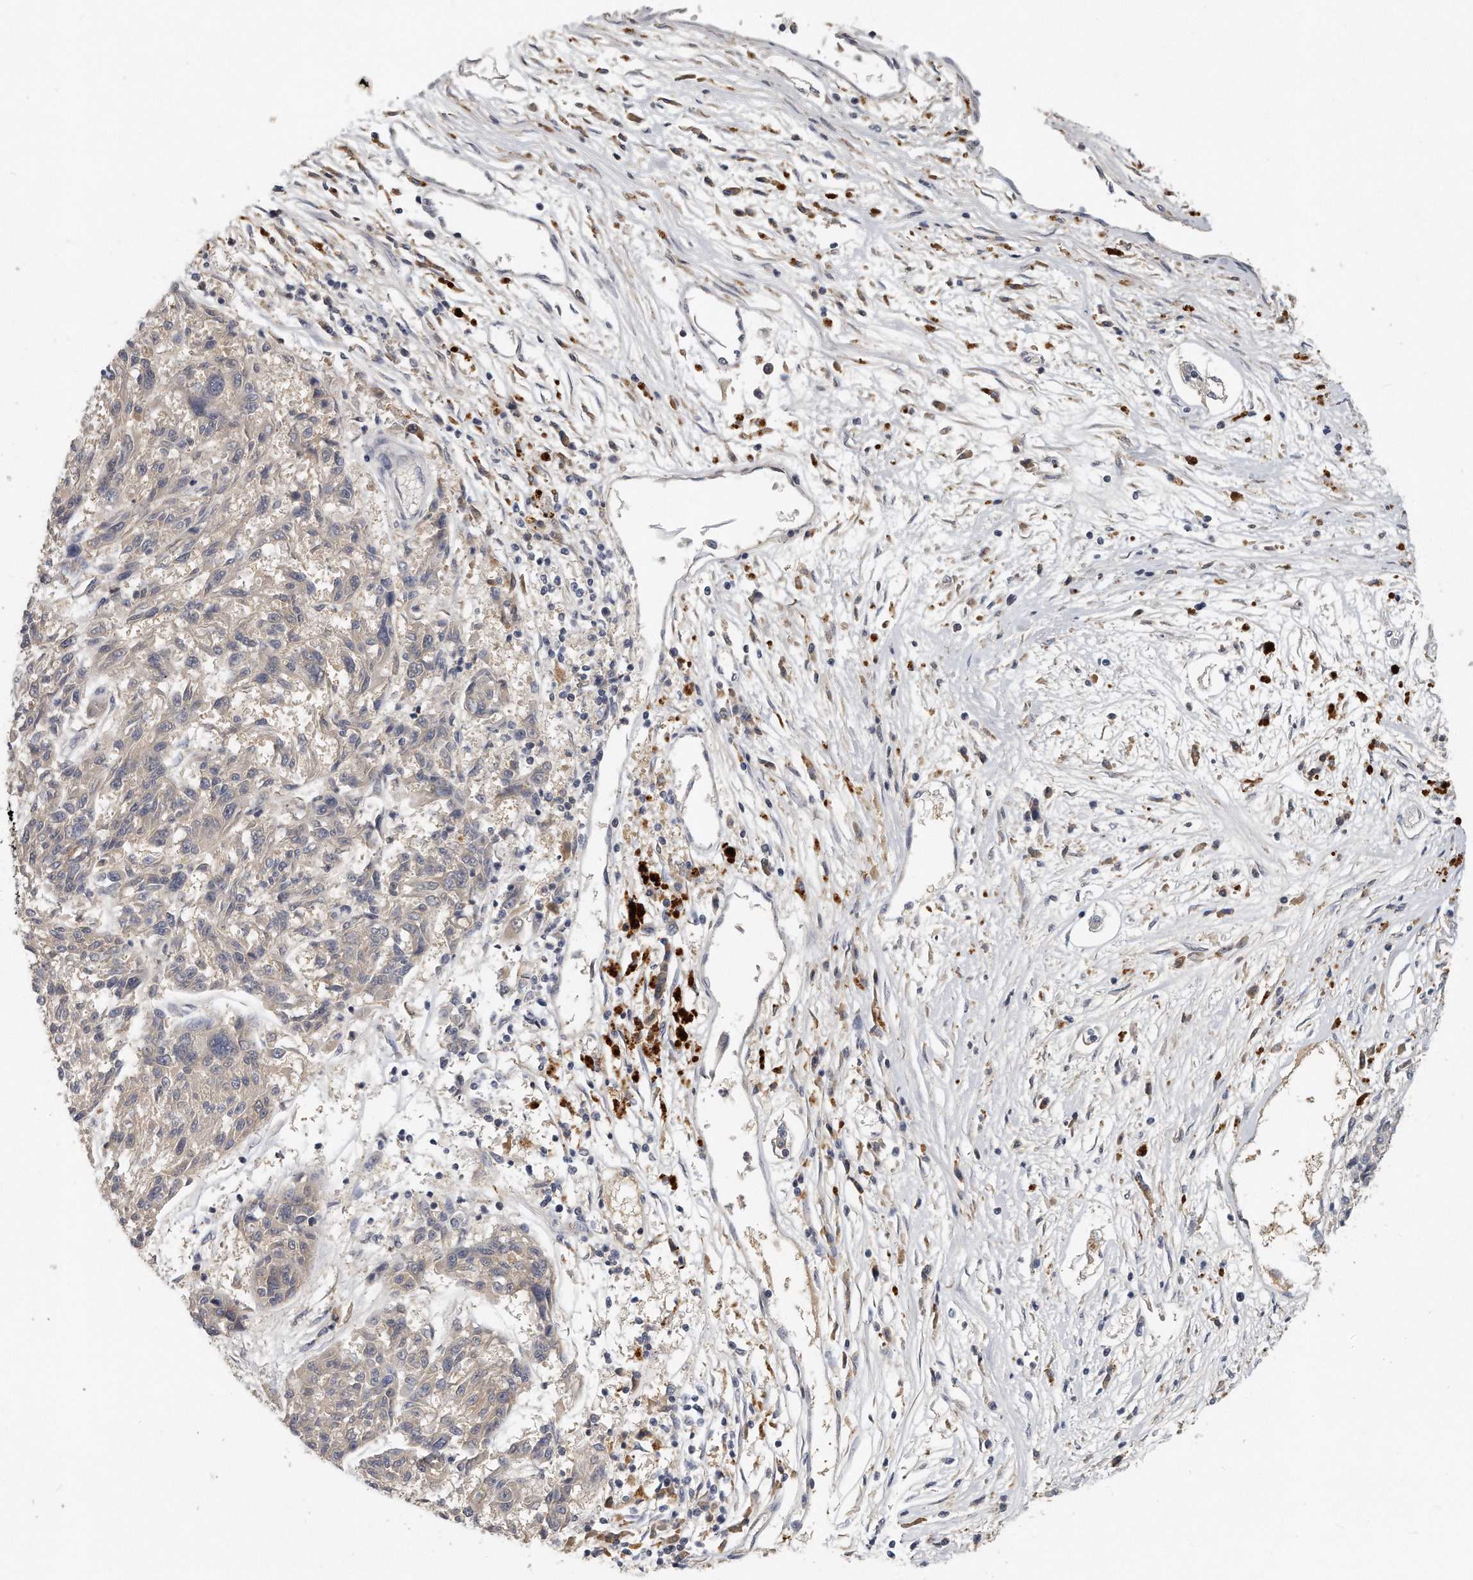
{"staining": {"intensity": "negative", "quantity": "none", "location": "none"}, "tissue": "melanoma", "cell_type": "Tumor cells", "image_type": "cancer", "snomed": [{"axis": "morphology", "description": "Malignant melanoma, NOS"}, {"axis": "topography", "description": "Skin"}], "caption": "The IHC micrograph has no significant positivity in tumor cells of melanoma tissue.", "gene": "TRAPPC14", "patient": {"sex": "male", "age": 53}}